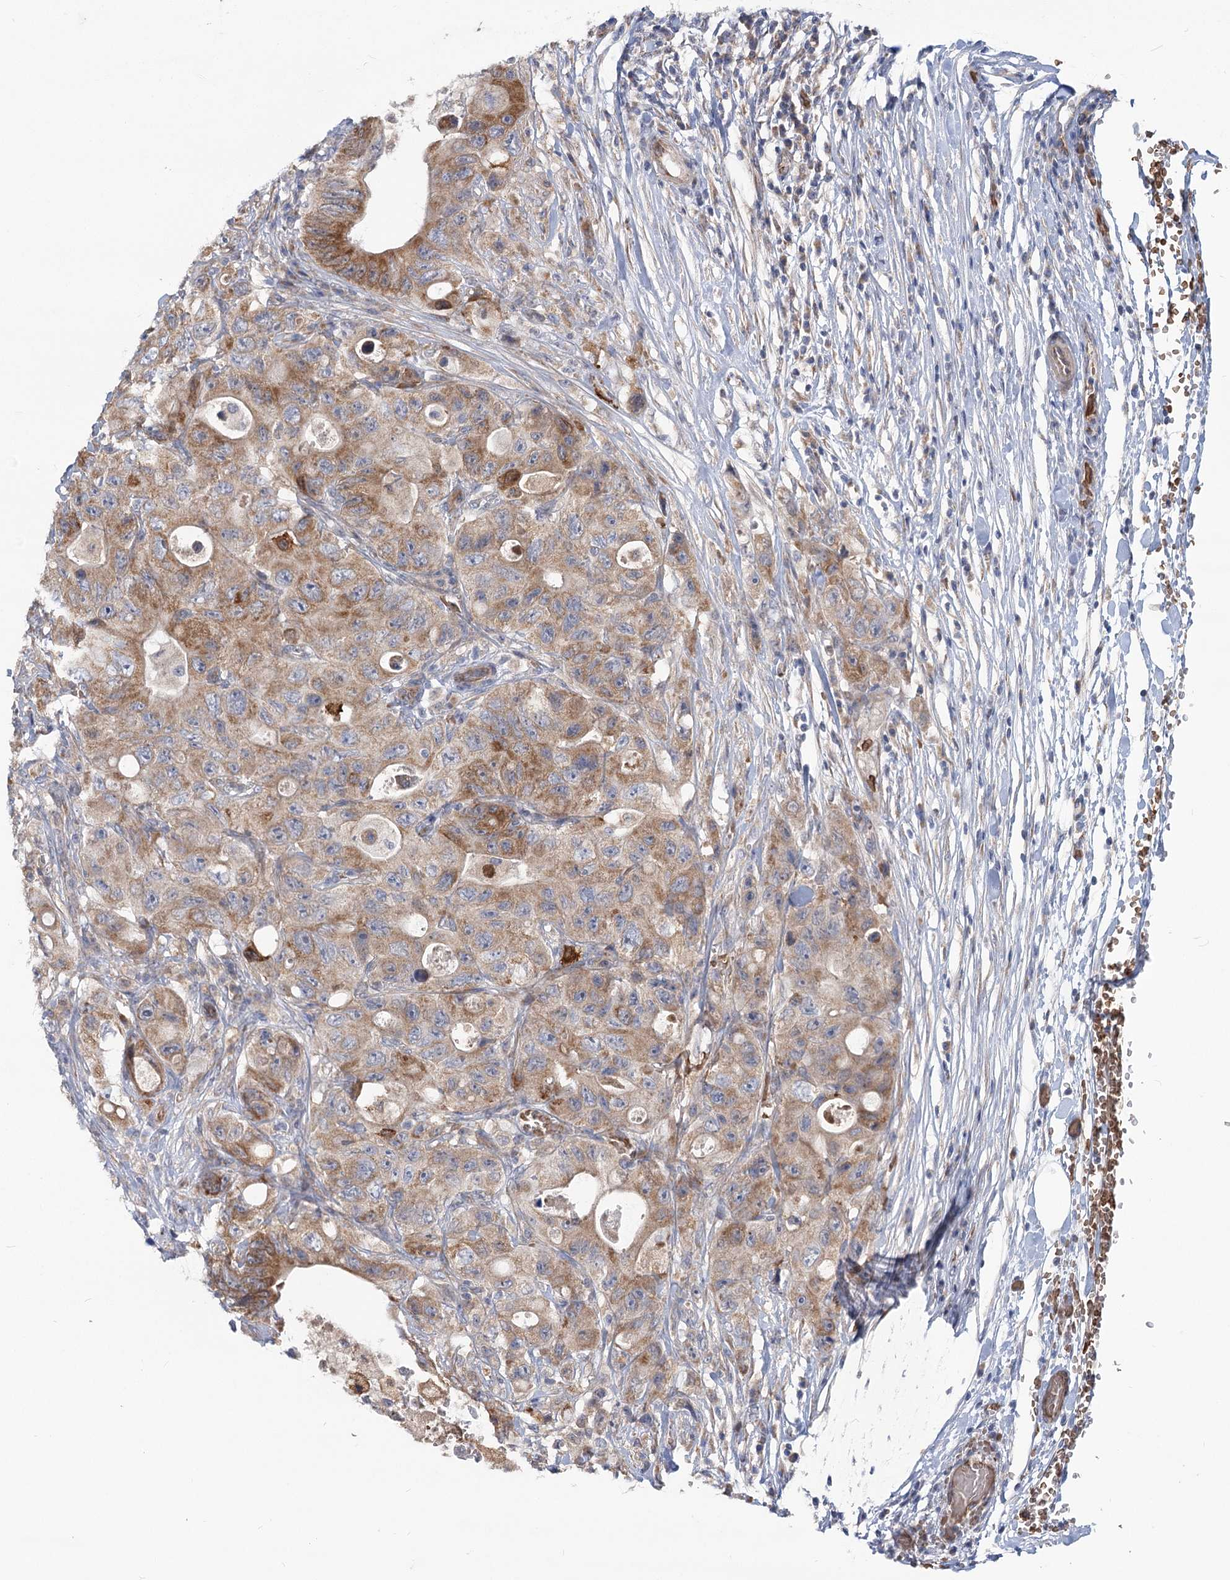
{"staining": {"intensity": "moderate", "quantity": ">75%", "location": "cytoplasmic/membranous"}, "tissue": "colorectal cancer", "cell_type": "Tumor cells", "image_type": "cancer", "snomed": [{"axis": "morphology", "description": "Adenocarcinoma, NOS"}, {"axis": "topography", "description": "Colon"}], "caption": "This photomicrograph exhibits colorectal cancer (adenocarcinoma) stained with immunohistochemistry (IHC) to label a protein in brown. The cytoplasmic/membranous of tumor cells show moderate positivity for the protein. Nuclei are counter-stained blue.", "gene": "CIB4", "patient": {"sex": "female", "age": 46}}